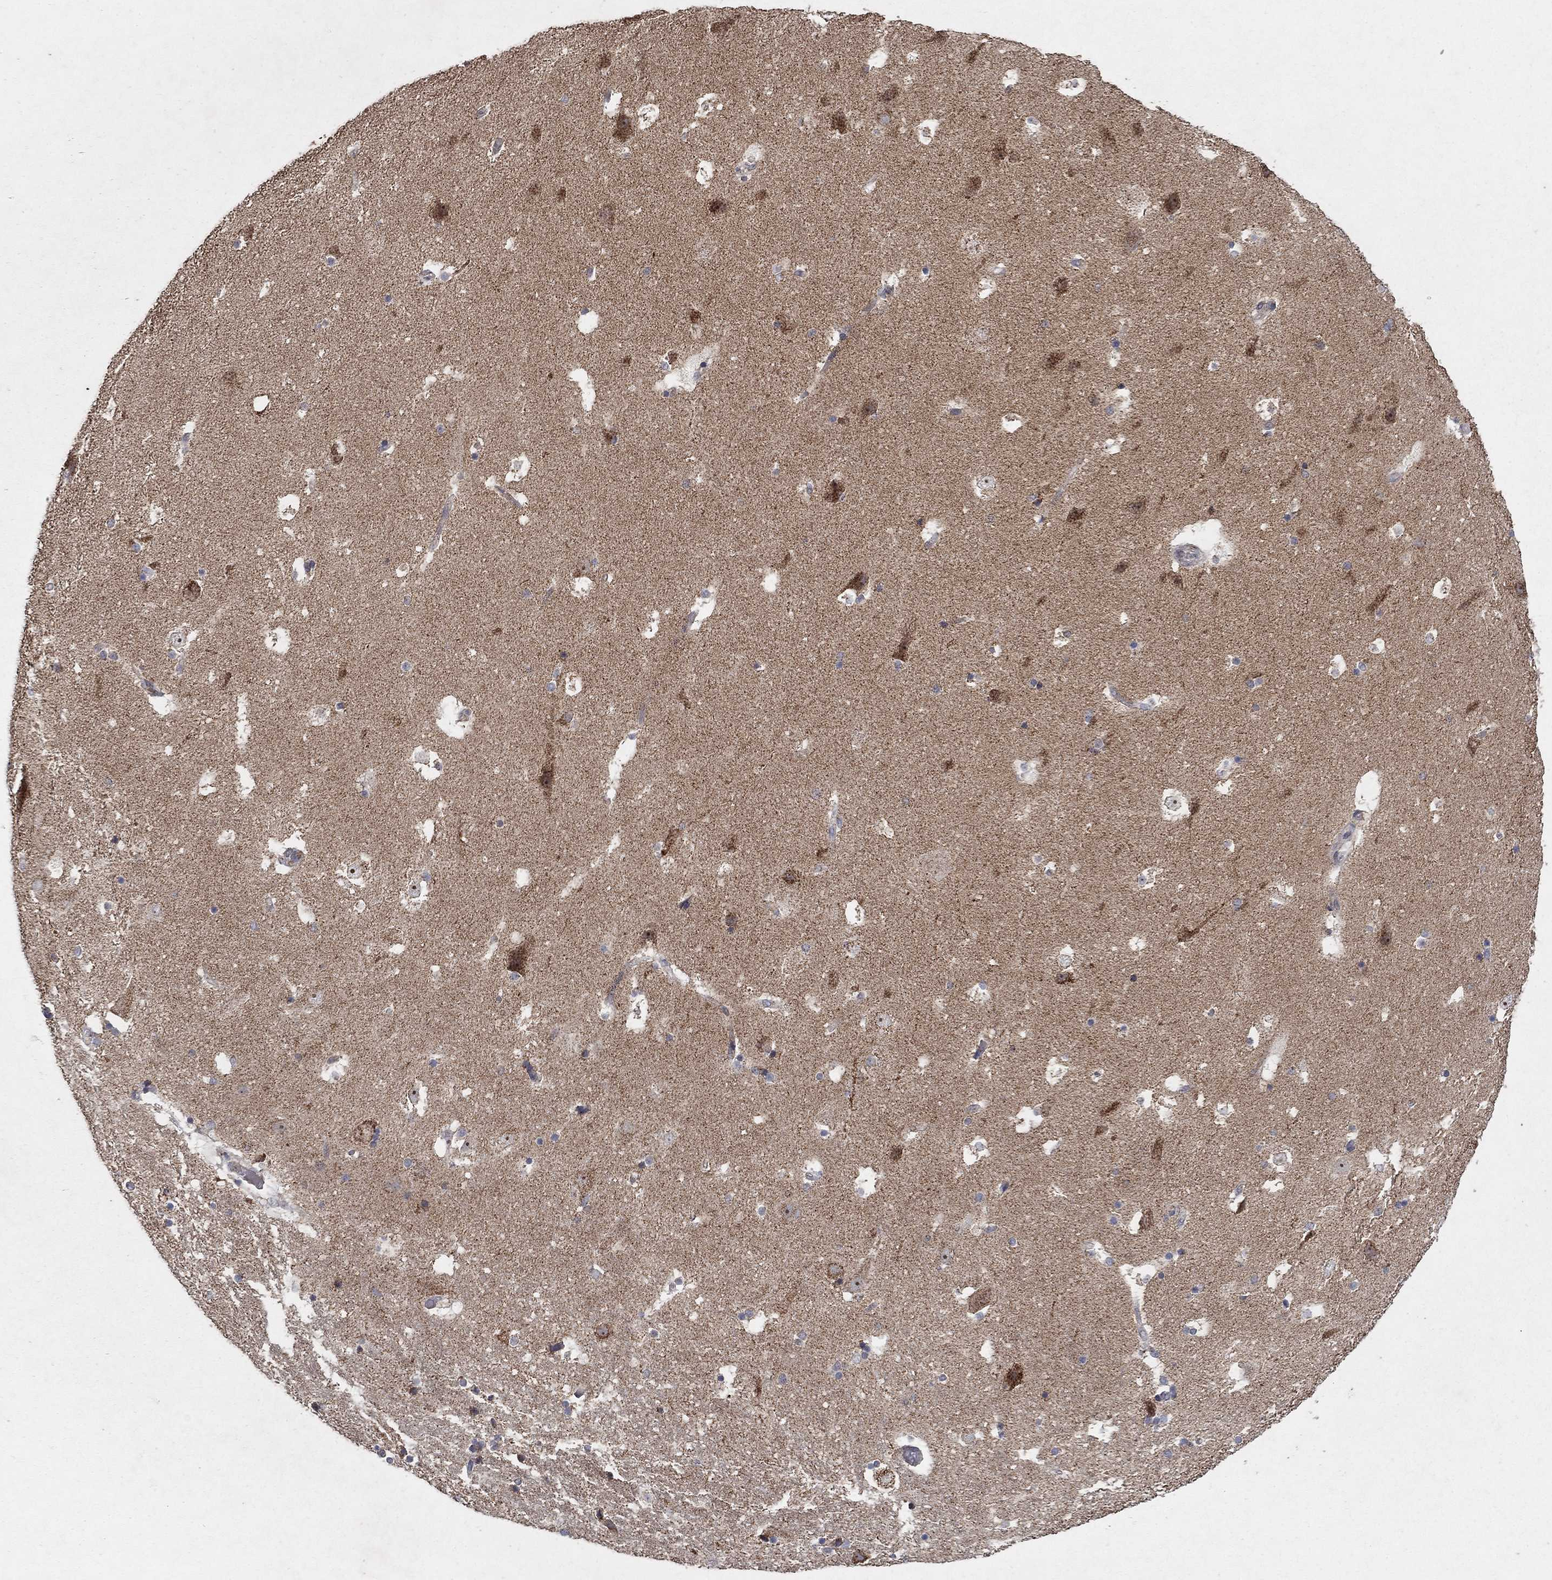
{"staining": {"intensity": "weak", "quantity": "25%-75%", "location": "cytoplasmic/membranous"}, "tissue": "hippocampus", "cell_type": "Glial cells", "image_type": "normal", "snomed": [{"axis": "morphology", "description": "Normal tissue, NOS"}, {"axis": "topography", "description": "Hippocampus"}], "caption": "The histopathology image demonstrates a brown stain indicating the presence of a protein in the cytoplasmic/membranous of glial cells in hippocampus.", "gene": "GPSM1", "patient": {"sex": "male", "age": 51}}